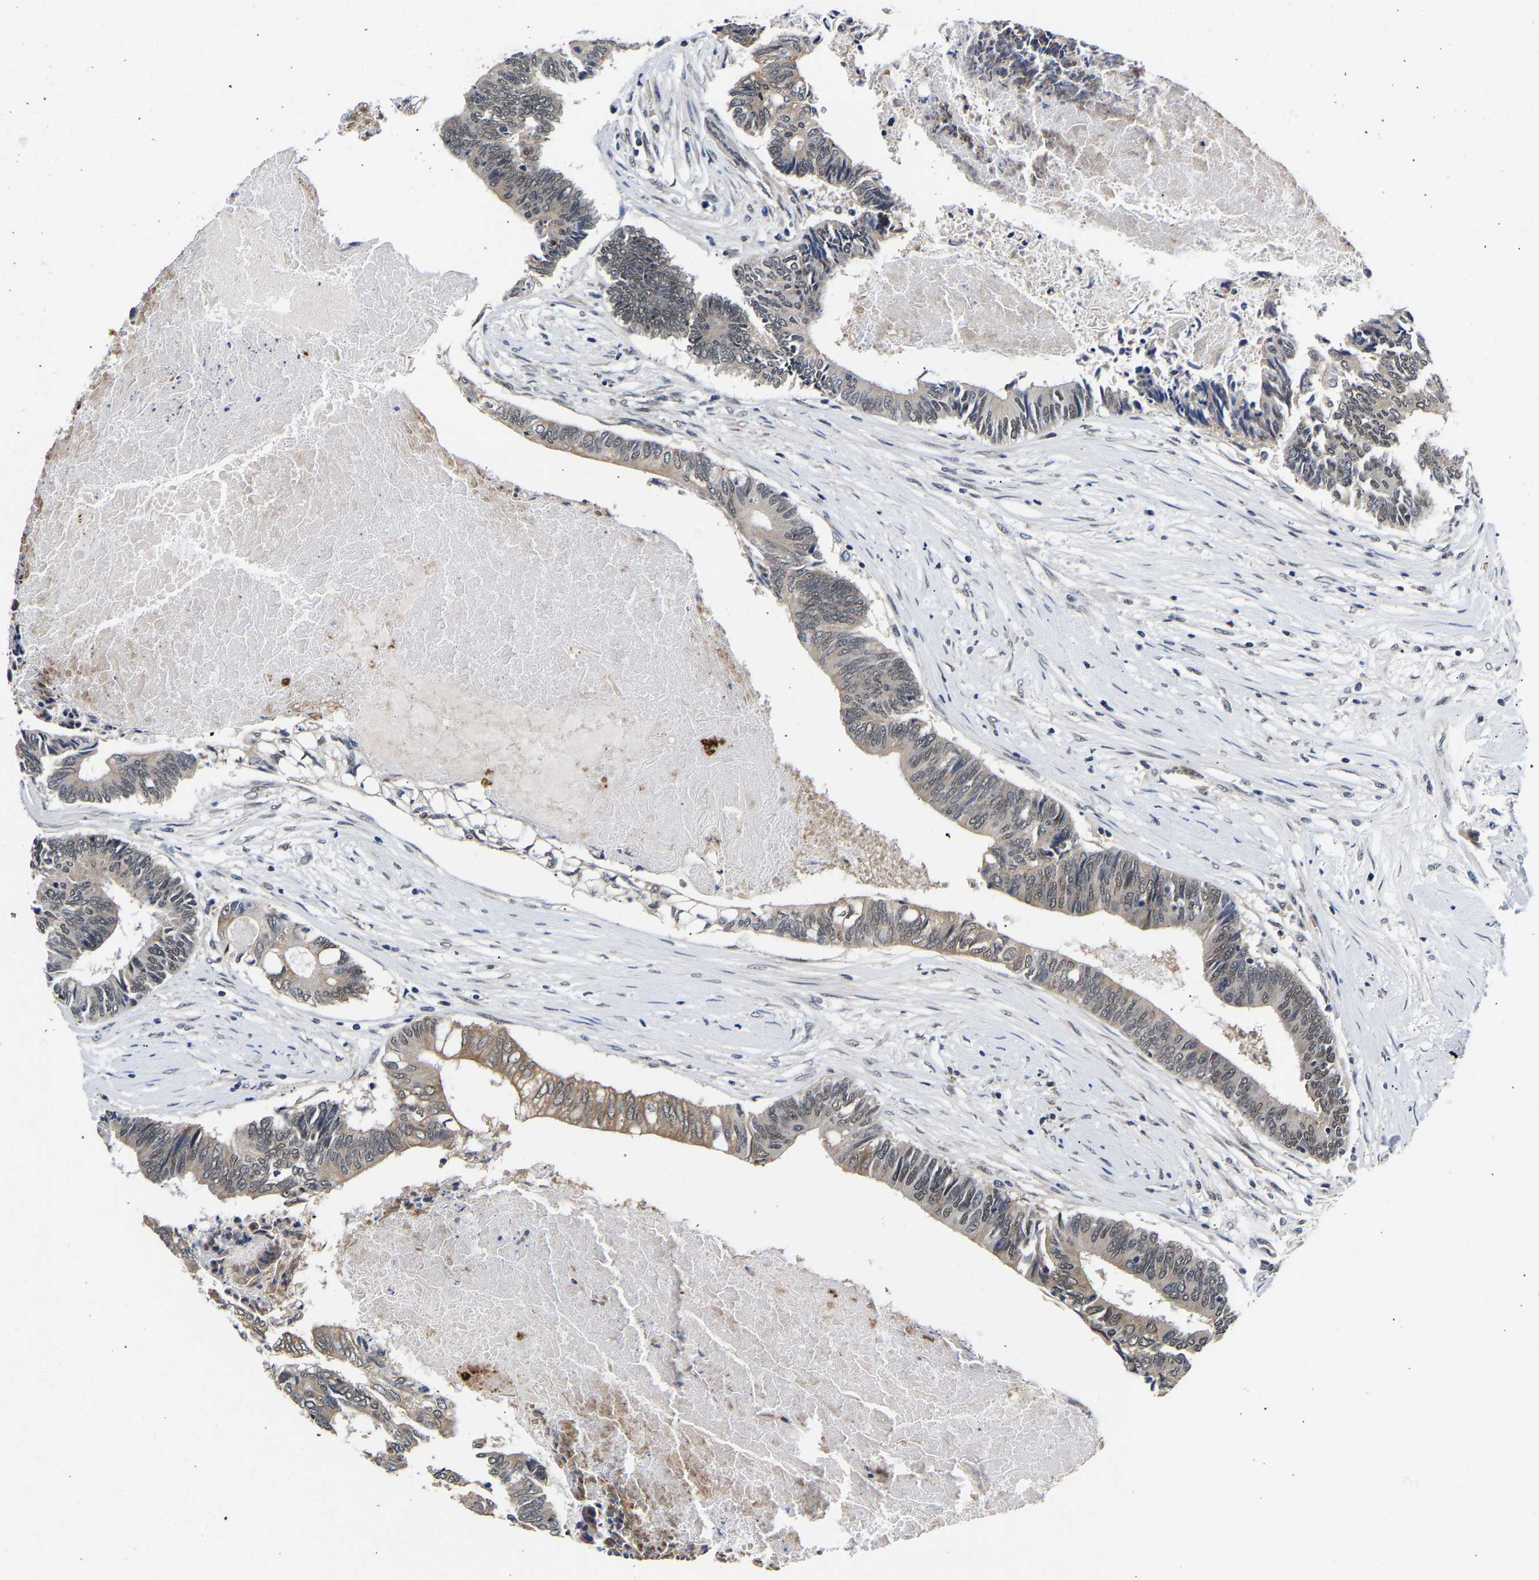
{"staining": {"intensity": "weak", "quantity": "25%-75%", "location": "cytoplasmic/membranous"}, "tissue": "colorectal cancer", "cell_type": "Tumor cells", "image_type": "cancer", "snomed": [{"axis": "morphology", "description": "Adenocarcinoma, NOS"}, {"axis": "topography", "description": "Rectum"}], "caption": "Human colorectal cancer stained for a protein (brown) displays weak cytoplasmic/membranous positive expression in approximately 25%-75% of tumor cells.", "gene": "METTL16", "patient": {"sex": "male", "age": 63}}